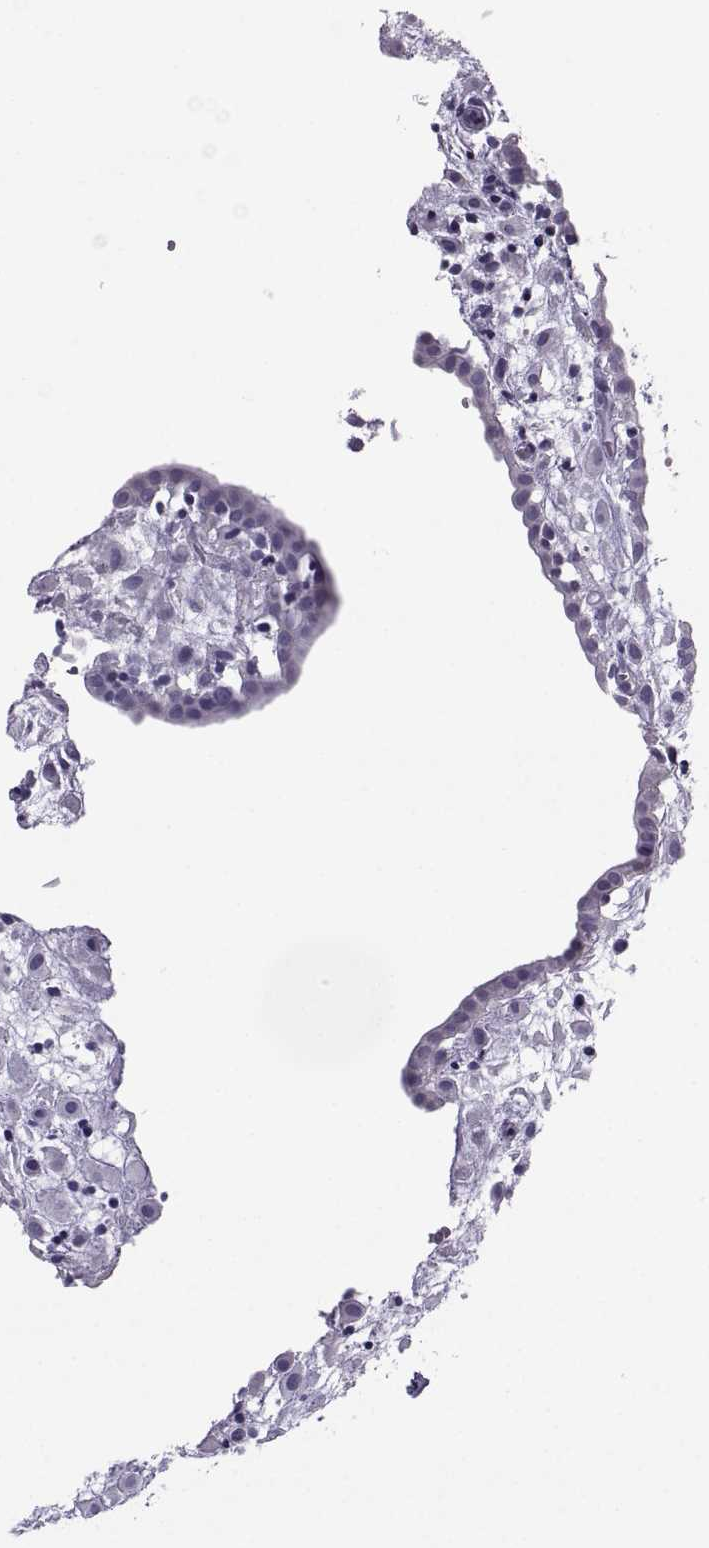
{"staining": {"intensity": "negative", "quantity": "none", "location": "none"}, "tissue": "placenta", "cell_type": "Decidual cells", "image_type": "normal", "snomed": [{"axis": "morphology", "description": "Normal tissue, NOS"}, {"axis": "topography", "description": "Placenta"}], "caption": "This photomicrograph is of normal placenta stained with immunohistochemistry to label a protein in brown with the nuclei are counter-stained blue. There is no expression in decidual cells.", "gene": "ARMC2", "patient": {"sex": "female", "age": 24}}